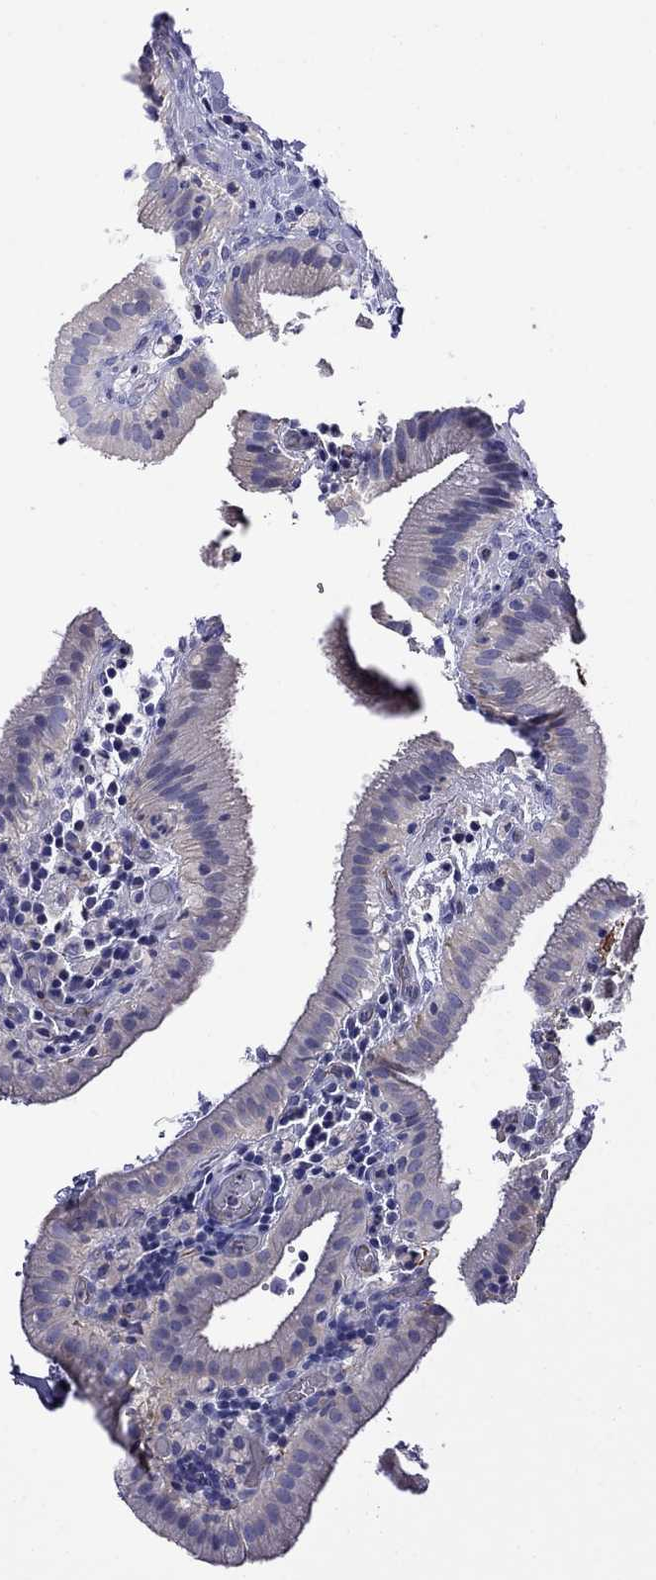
{"staining": {"intensity": "negative", "quantity": "none", "location": "none"}, "tissue": "gallbladder", "cell_type": "Glandular cells", "image_type": "normal", "snomed": [{"axis": "morphology", "description": "Normal tissue, NOS"}, {"axis": "topography", "description": "Gallbladder"}], "caption": "Immunohistochemical staining of normal human gallbladder displays no significant expression in glandular cells.", "gene": "STAR", "patient": {"sex": "male", "age": 62}}